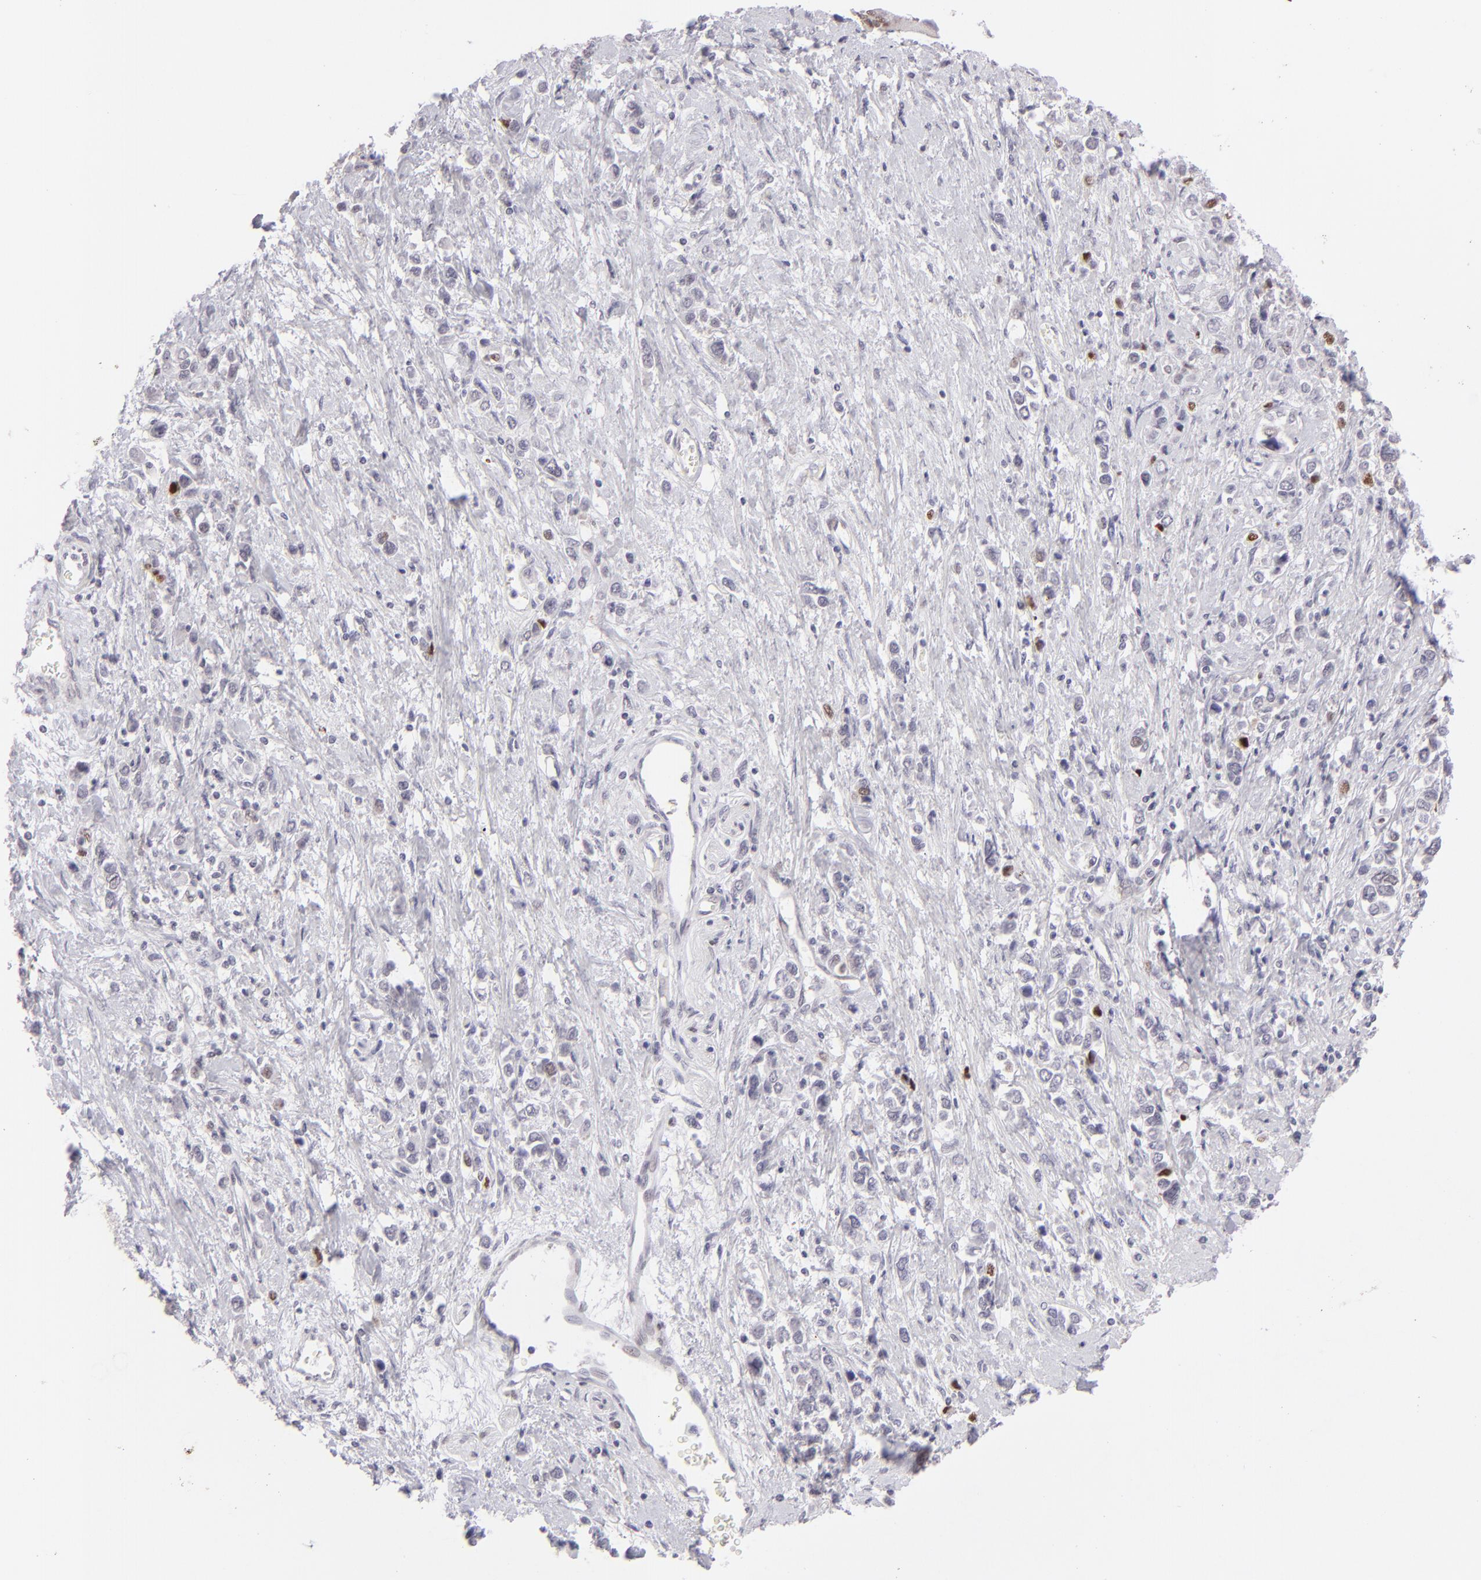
{"staining": {"intensity": "moderate", "quantity": "<25%", "location": "nuclear"}, "tissue": "stomach cancer", "cell_type": "Tumor cells", "image_type": "cancer", "snomed": [{"axis": "morphology", "description": "Adenocarcinoma, NOS"}, {"axis": "topography", "description": "Stomach, upper"}], "caption": "Protein staining of stomach cancer (adenocarcinoma) tissue exhibits moderate nuclear staining in approximately <25% of tumor cells.", "gene": "POU2F1", "patient": {"sex": "male", "age": 76}}